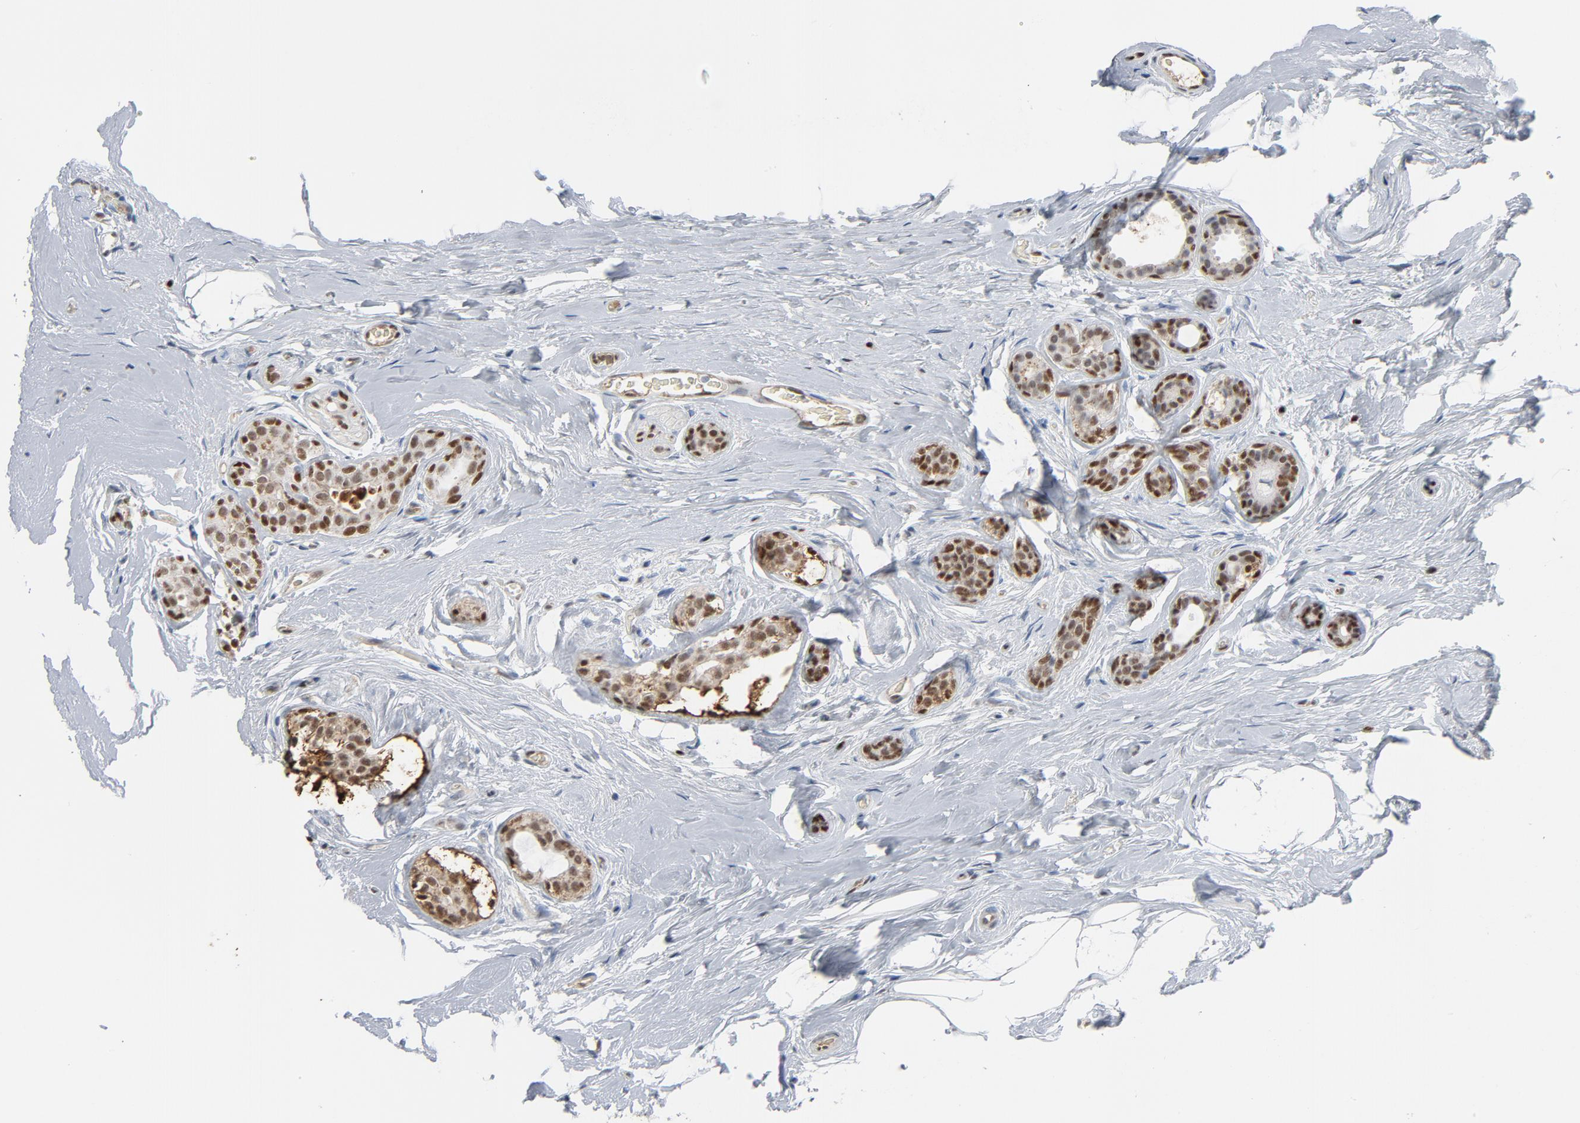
{"staining": {"intensity": "moderate", "quantity": ">75%", "location": "nuclear"}, "tissue": "breast cancer", "cell_type": "Tumor cells", "image_type": "cancer", "snomed": [{"axis": "morphology", "description": "Lobular carcinoma"}, {"axis": "topography", "description": "Breast"}], "caption": "High-magnification brightfield microscopy of breast cancer stained with DAB (3,3'-diaminobenzidine) (brown) and counterstained with hematoxylin (blue). tumor cells exhibit moderate nuclear positivity is identified in about>75% of cells. The staining was performed using DAB to visualize the protein expression in brown, while the nuclei were stained in blue with hematoxylin (Magnification: 20x).", "gene": "FOXP1", "patient": {"sex": "female", "age": 60}}